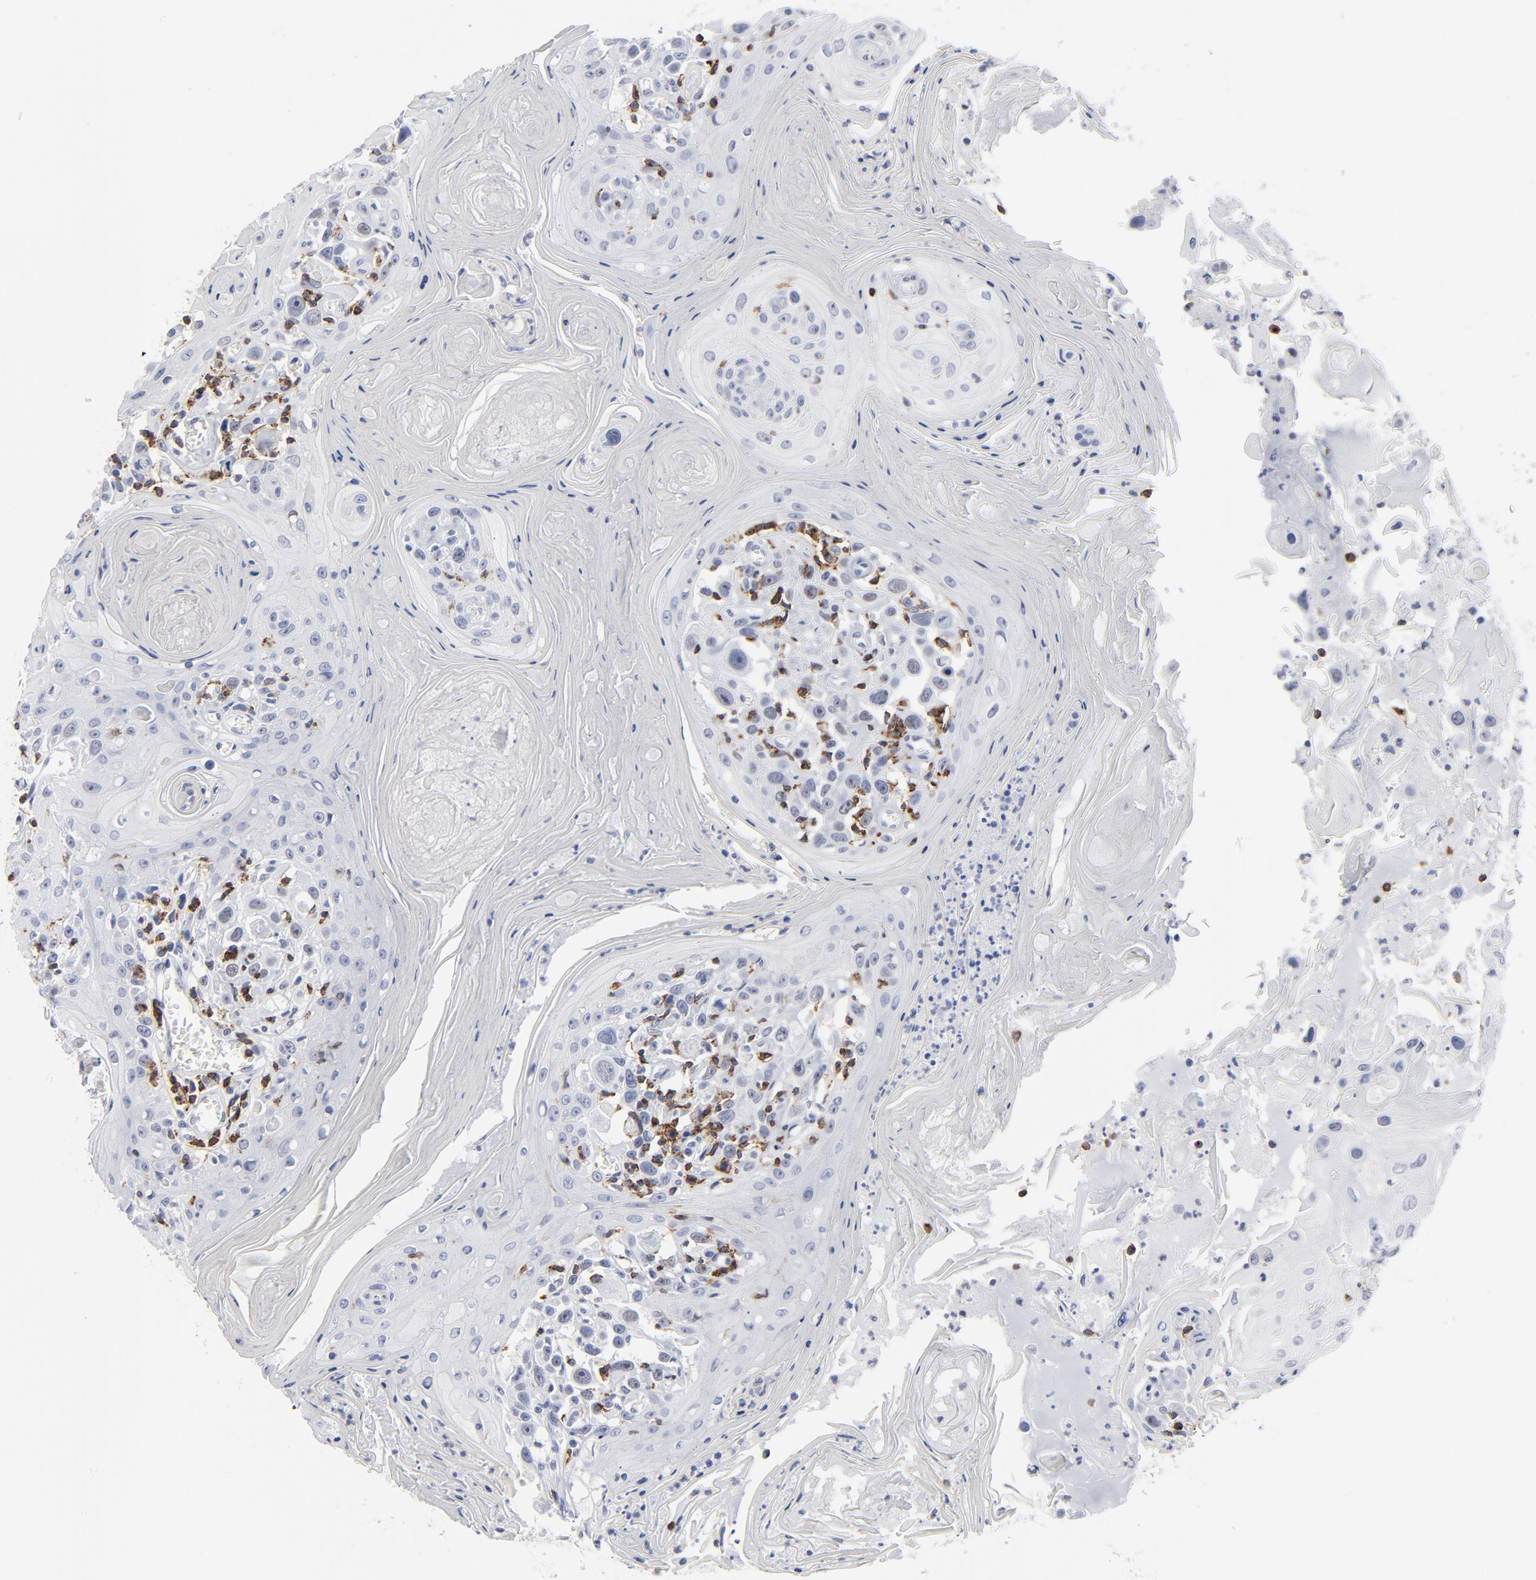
{"staining": {"intensity": "negative", "quantity": "none", "location": "none"}, "tissue": "head and neck cancer", "cell_type": "Tumor cells", "image_type": "cancer", "snomed": [{"axis": "morphology", "description": "Squamous cell carcinoma, NOS"}, {"axis": "topography", "description": "Oral tissue"}, {"axis": "topography", "description": "Head-Neck"}], "caption": "The IHC image has no significant staining in tumor cells of squamous cell carcinoma (head and neck) tissue.", "gene": "CD2", "patient": {"sex": "female", "age": 76}}